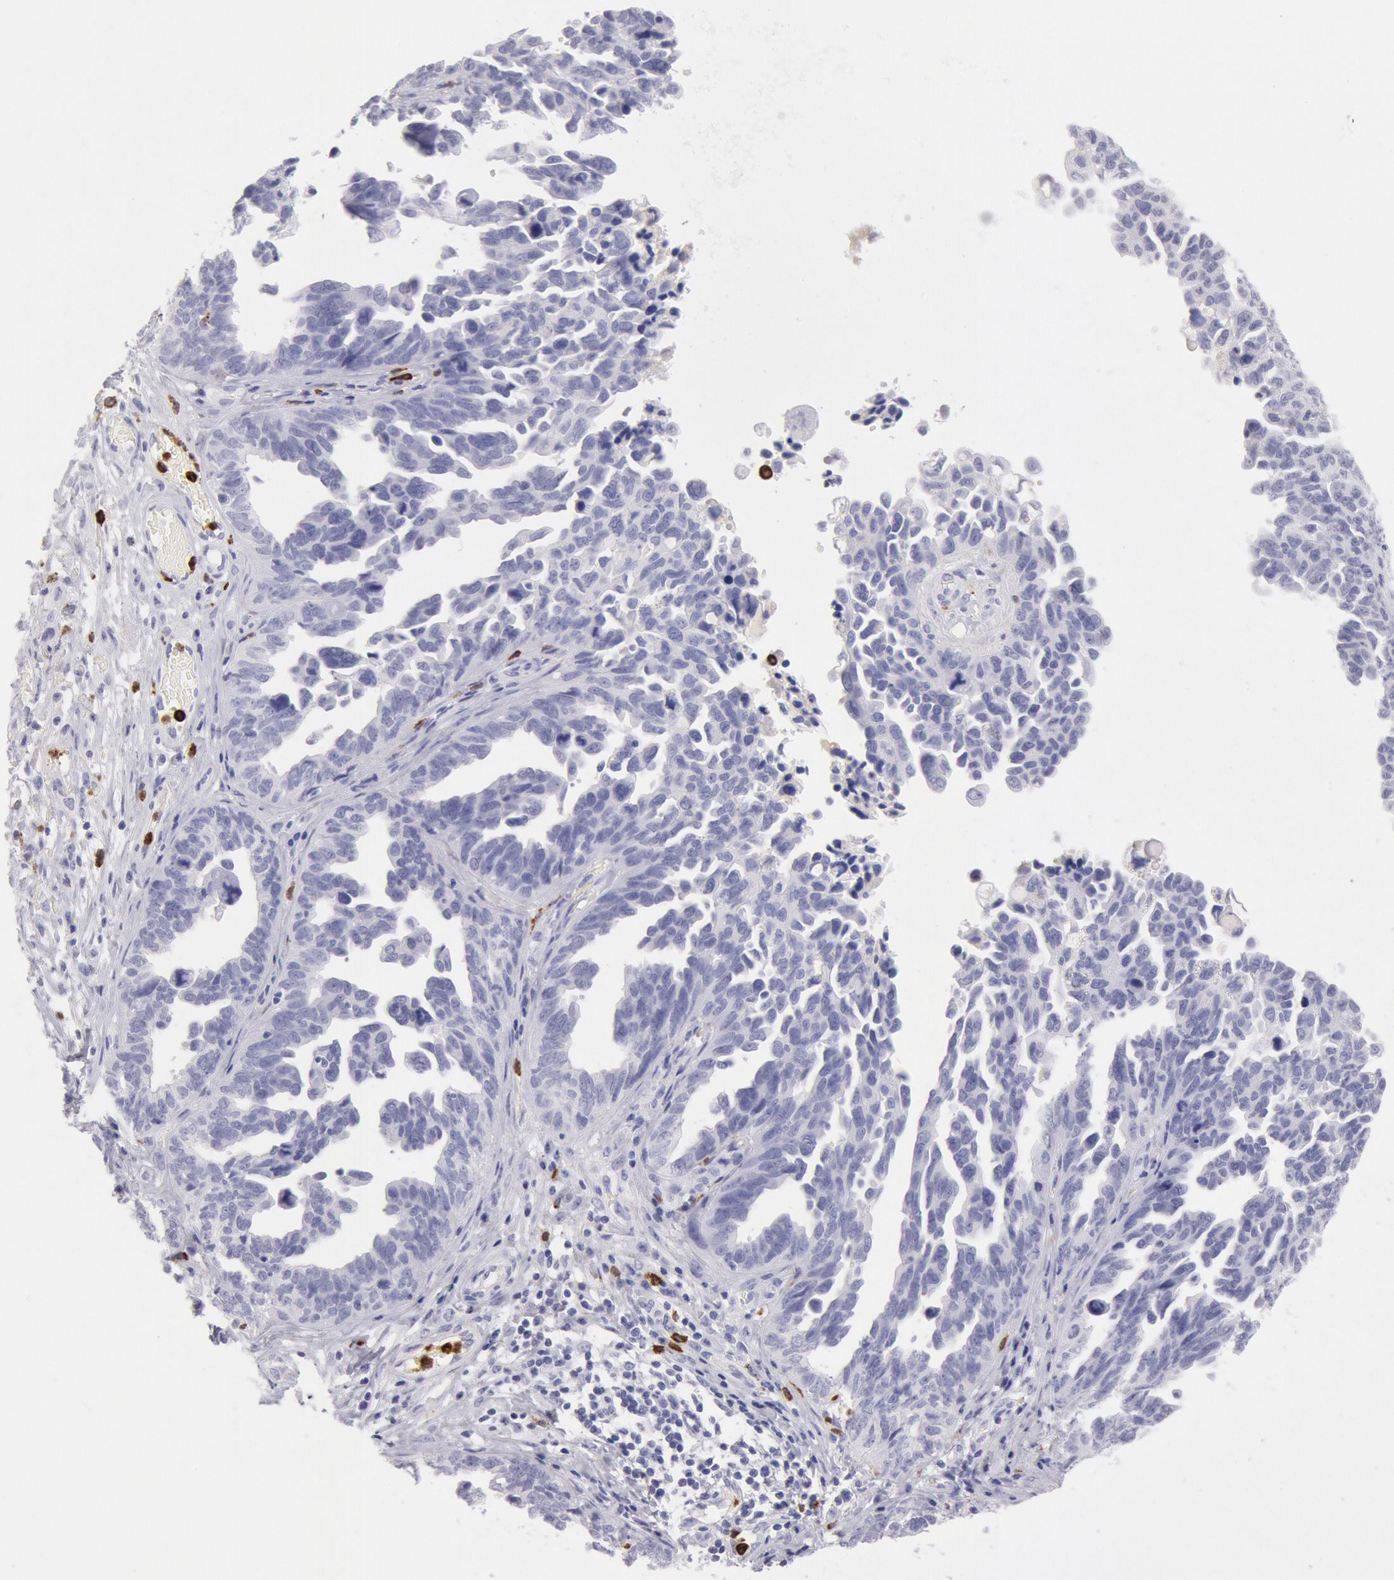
{"staining": {"intensity": "negative", "quantity": "none", "location": "none"}, "tissue": "ovarian cancer", "cell_type": "Tumor cells", "image_type": "cancer", "snomed": [{"axis": "morphology", "description": "Cystadenocarcinoma, serous, NOS"}, {"axis": "topography", "description": "Ovary"}], "caption": "Ovarian cancer was stained to show a protein in brown. There is no significant expression in tumor cells.", "gene": "FCN1", "patient": {"sex": "female", "age": 64}}